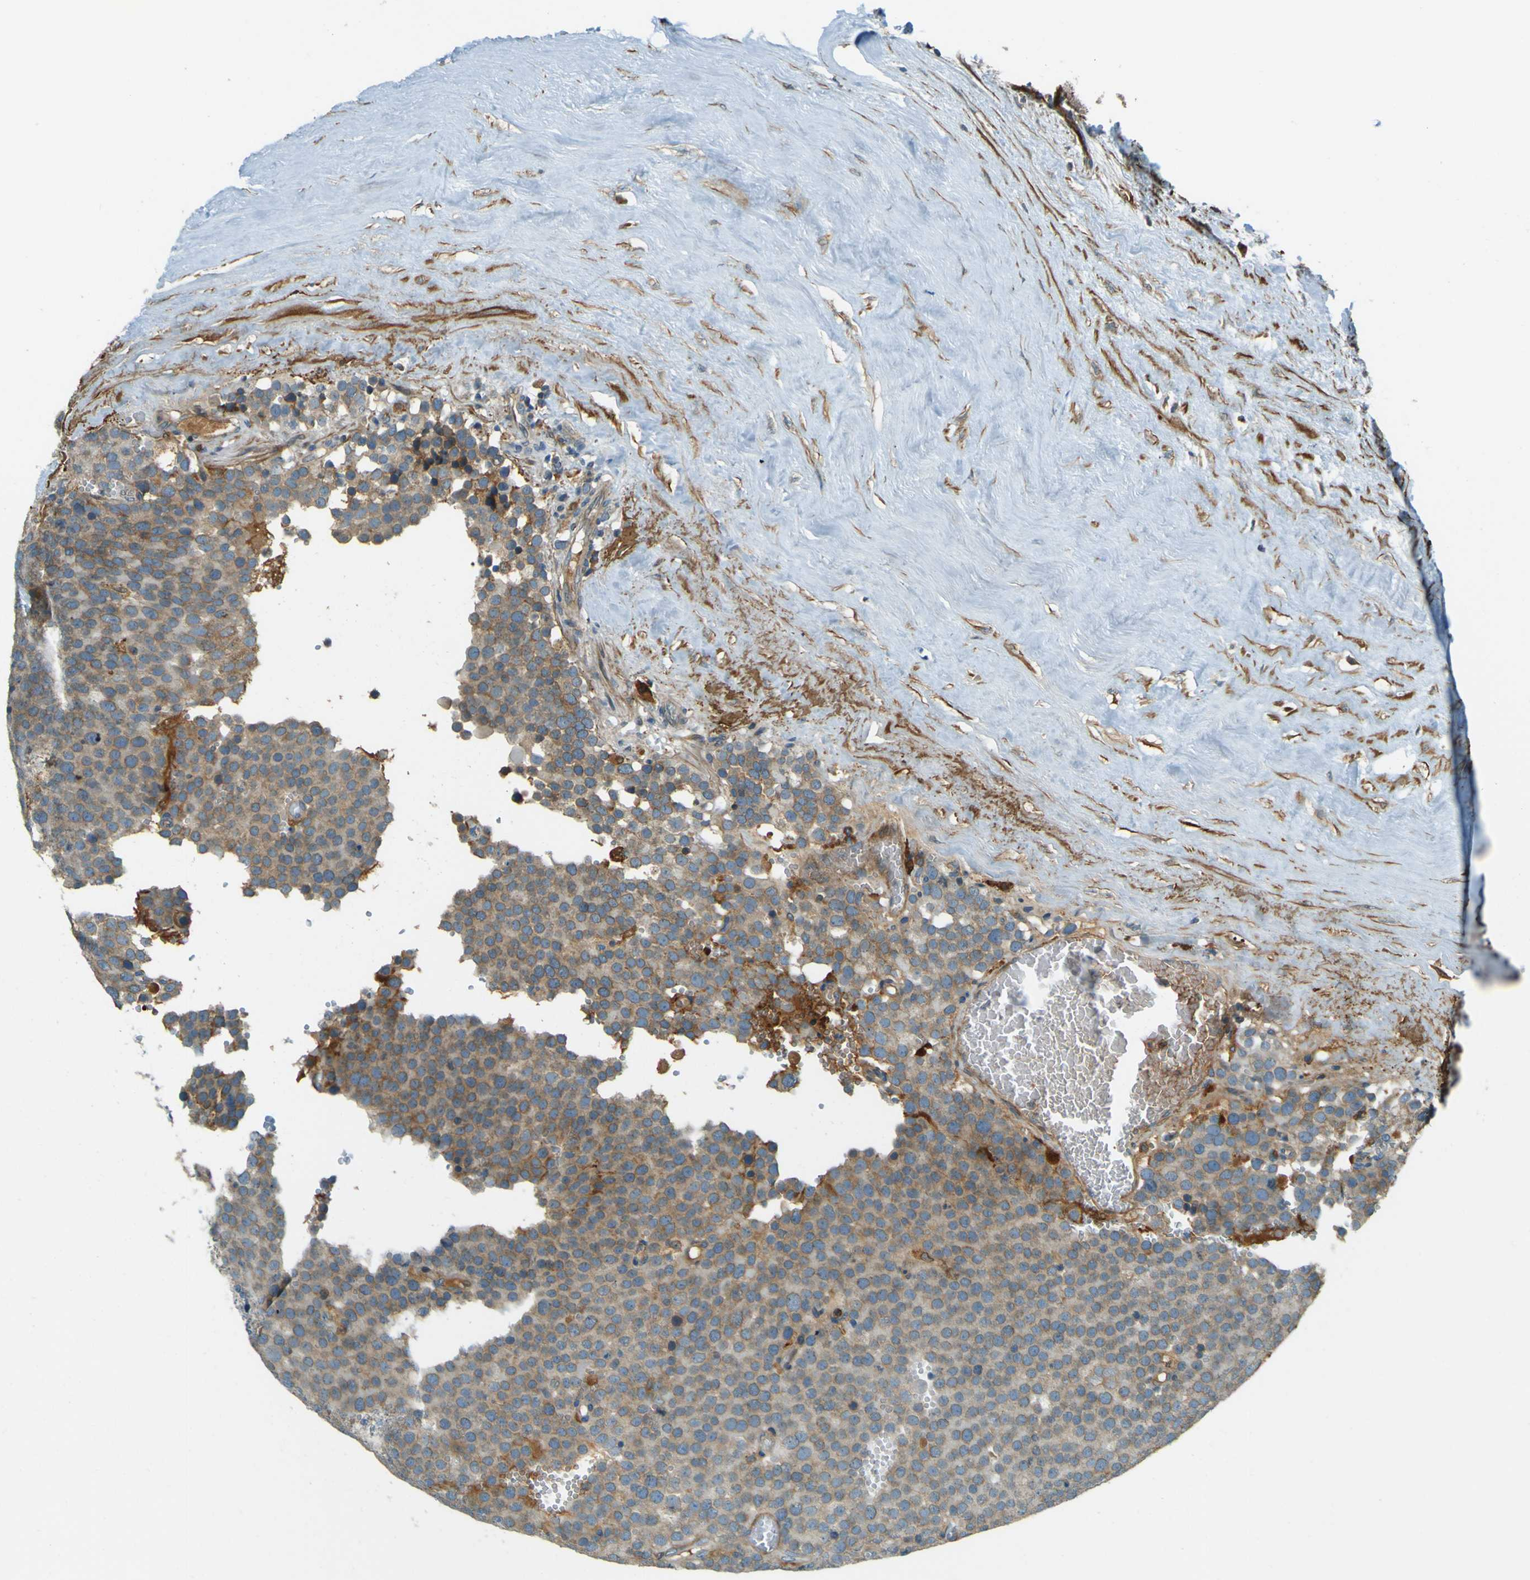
{"staining": {"intensity": "weak", "quantity": ">75%", "location": "cytoplasmic/membranous"}, "tissue": "testis cancer", "cell_type": "Tumor cells", "image_type": "cancer", "snomed": [{"axis": "morphology", "description": "Normal tissue, NOS"}, {"axis": "morphology", "description": "Seminoma, NOS"}, {"axis": "topography", "description": "Testis"}], "caption": "Immunohistochemical staining of testis cancer (seminoma) shows weak cytoplasmic/membranous protein expression in approximately >75% of tumor cells. Using DAB (3,3'-diaminobenzidine) (brown) and hematoxylin (blue) stains, captured at high magnification using brightfield microscopy.", "gene": "LPCAT1", "patient": {"sex": "male", "age": 71}}